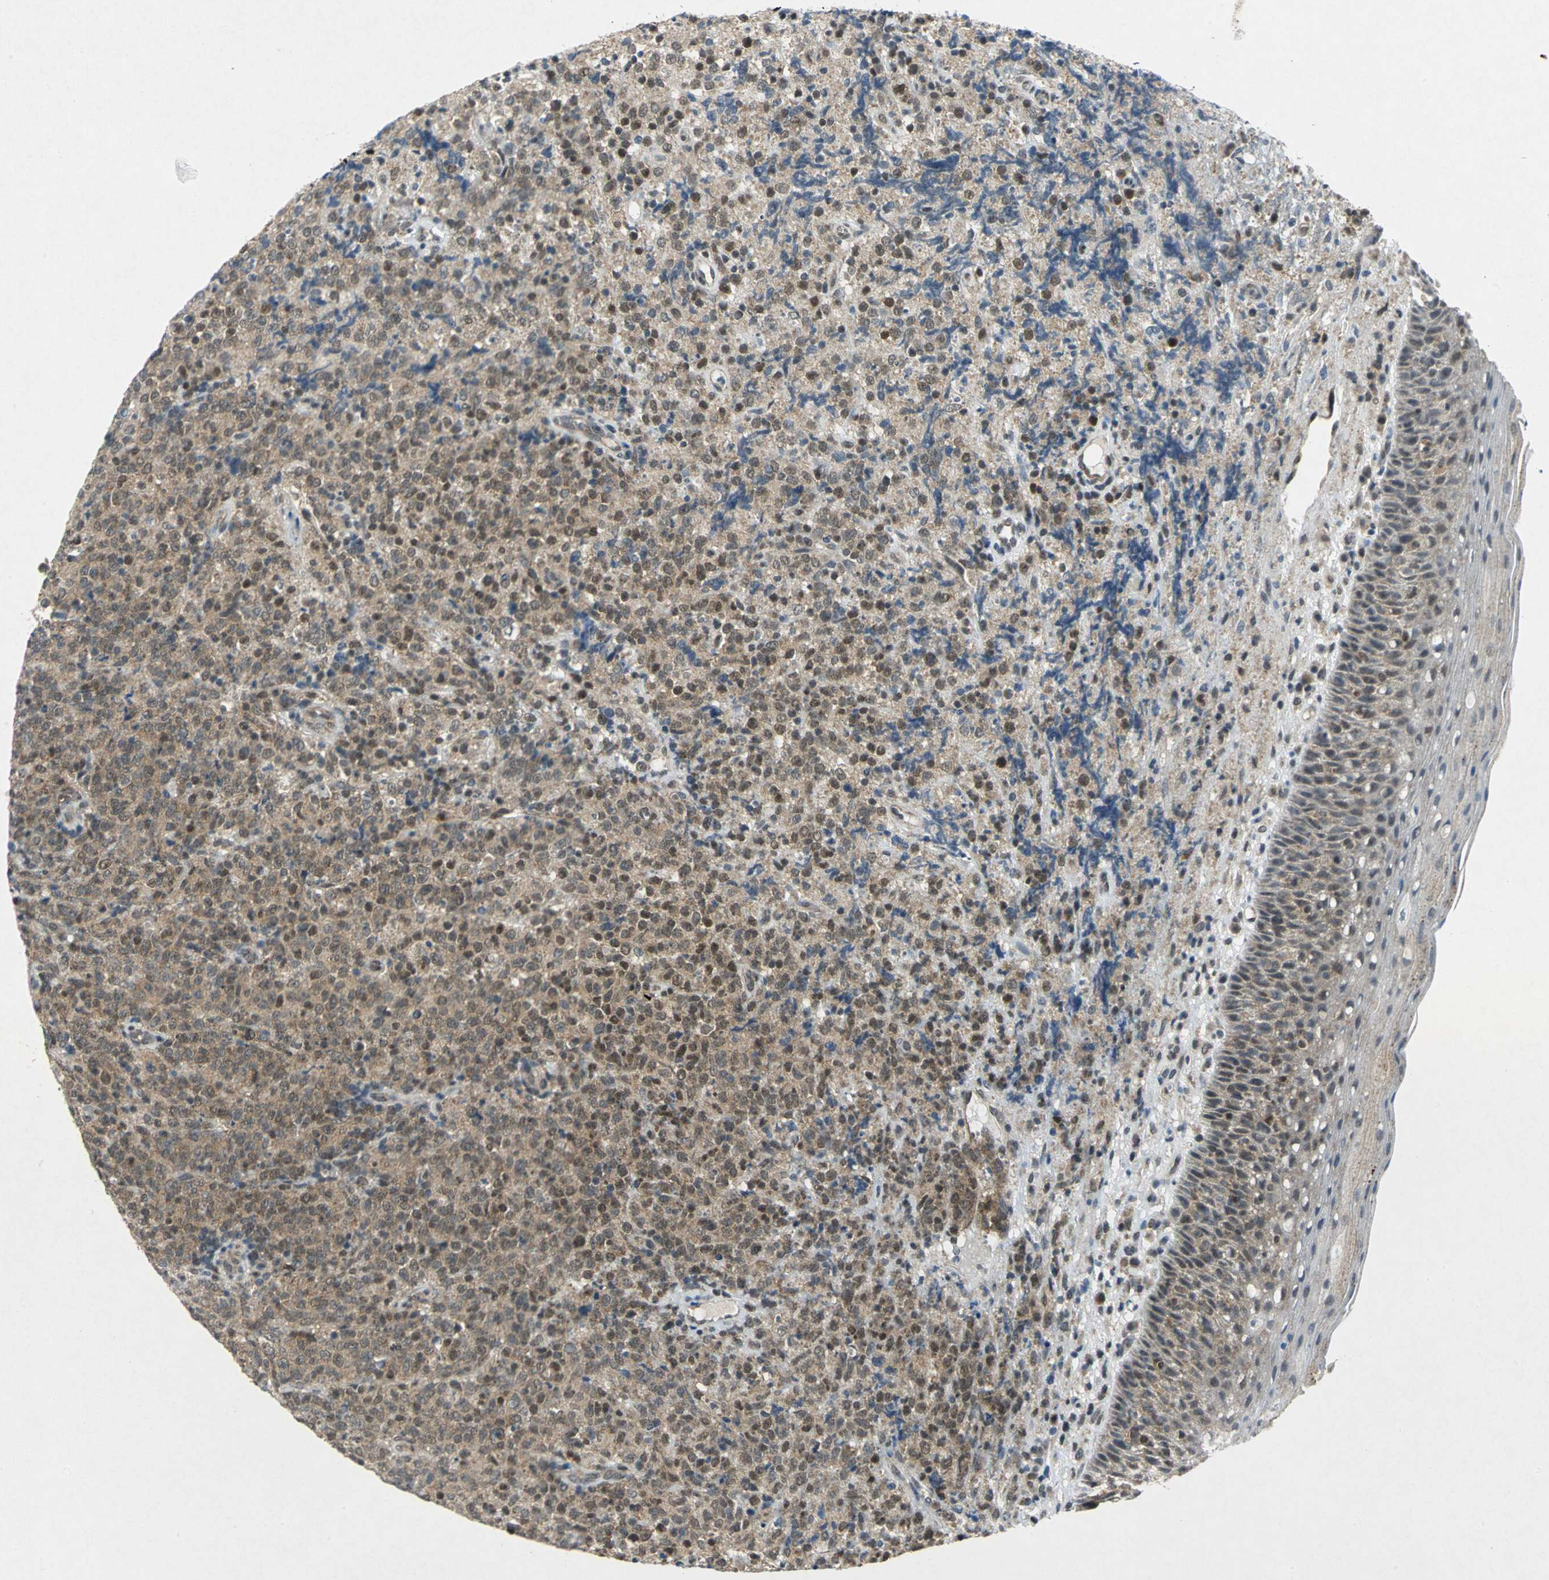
{"staining": {"intensity": "moderate", "quantity": ">75%", "location": "cytoplasmic/membranous,nuclear"}, "tissue": "lymphoma", "cell_type": "Tumor cells", "image_type": "cancer", "snomed": [{"axis": "morphology", "description": "Malignant lymphoma, non-Hodgkin's type, High grade"}, {"axis": "topography", "description": "Tonsil"}], "caption": "Malignant lymphoma, non-Hodgkin's type (high-grade) was stained to show a protein in brown. There is medium levels of moderate cytoplasmic/membranous and nuclear staining in approximately >75% of tumor cells.", "gene": "PIN1", "patient": {"sex": "female", "age": 36}}